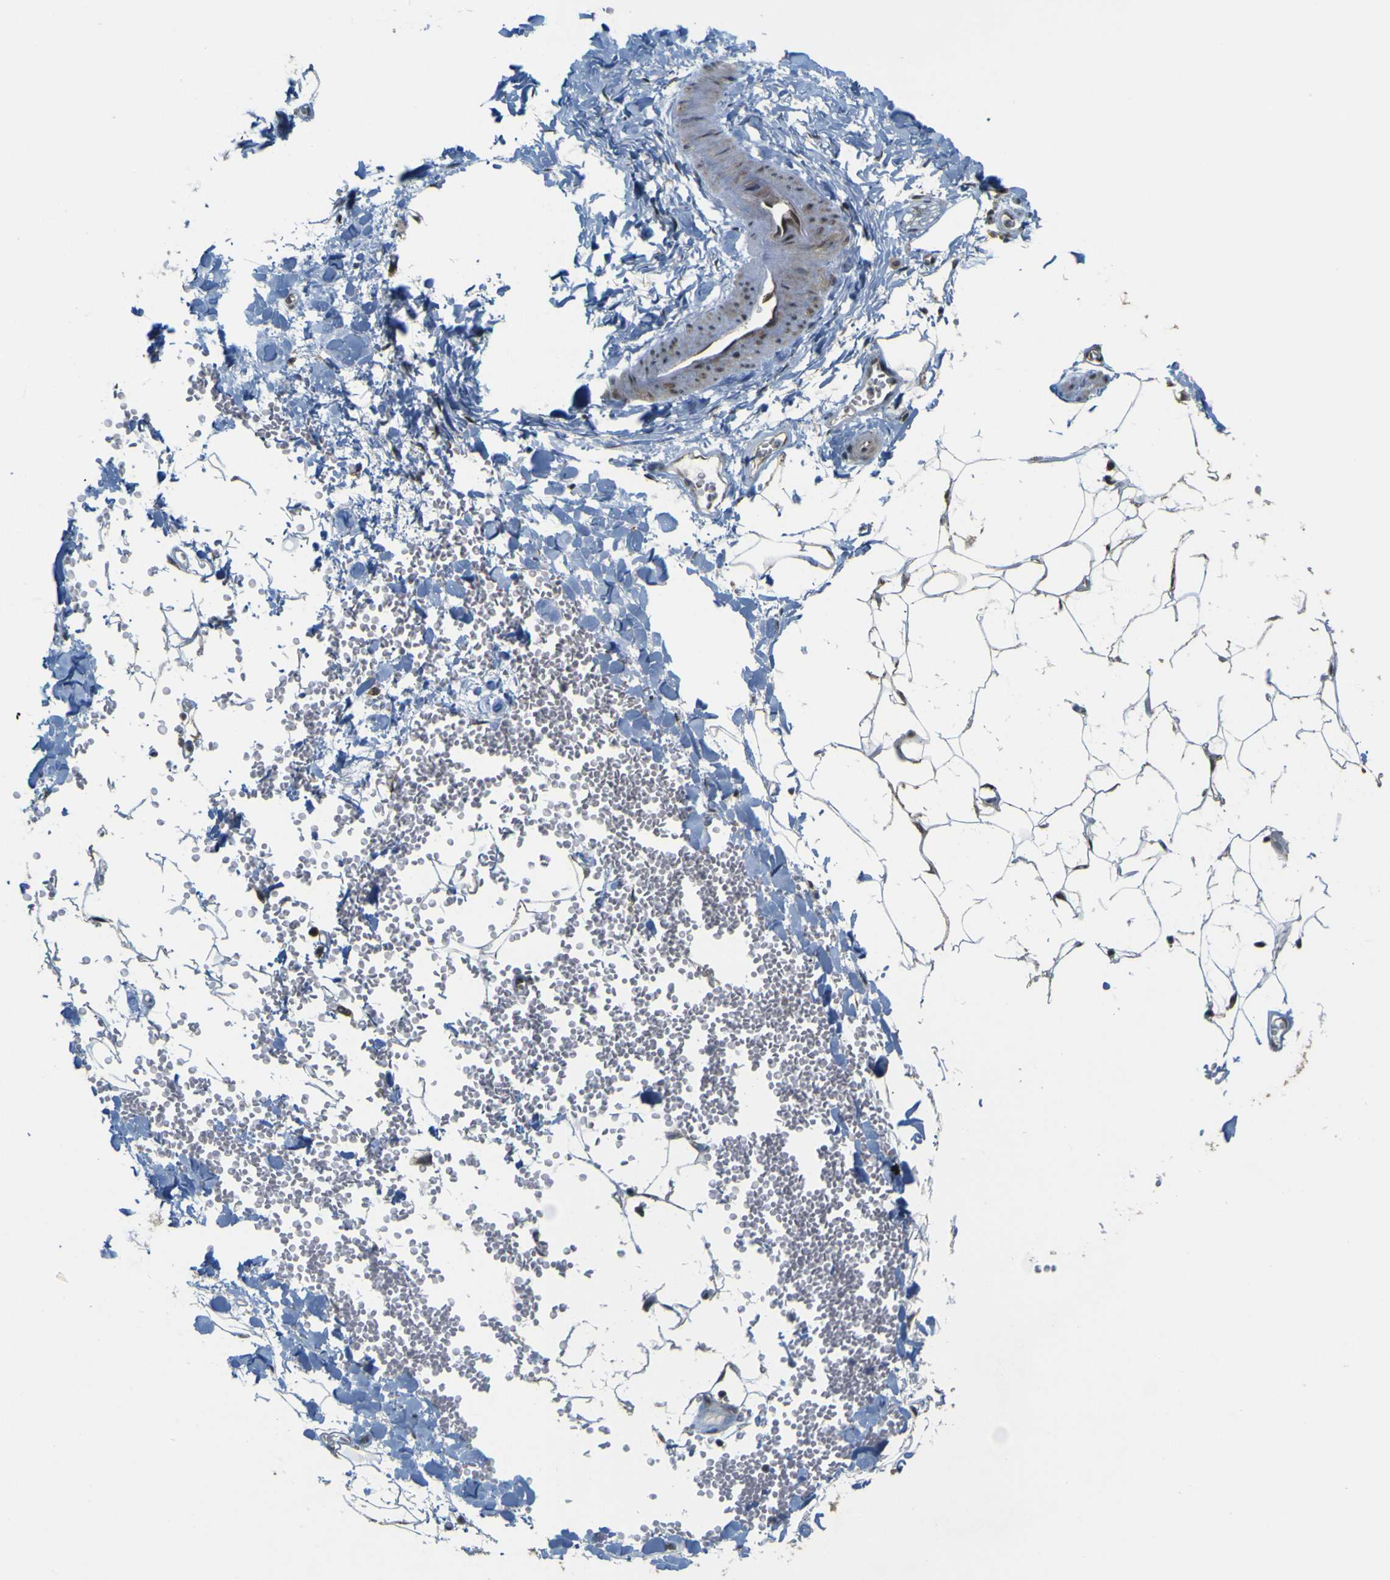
{"staining": {"intensity": "negative", "quantity": "none", "location": "none"}, "tissue": "adipose tissue", "cell_type": "Adipocytes", "image_type": "normal", "snomed": [{"axis": "morphology", "description": "Normal tissue, NOS"}, {"axis": "topography", "description": "Adipose tissue"}, {"axis": "topography", "description": "Peripheral nerve tissue"}], "caption": "Immunohistochemistry (IHC) of normal adipose tissue reveals no staining in adipocytes.", "gene": "ACBD5", "patient": {"sex": "male", "age": 52}}